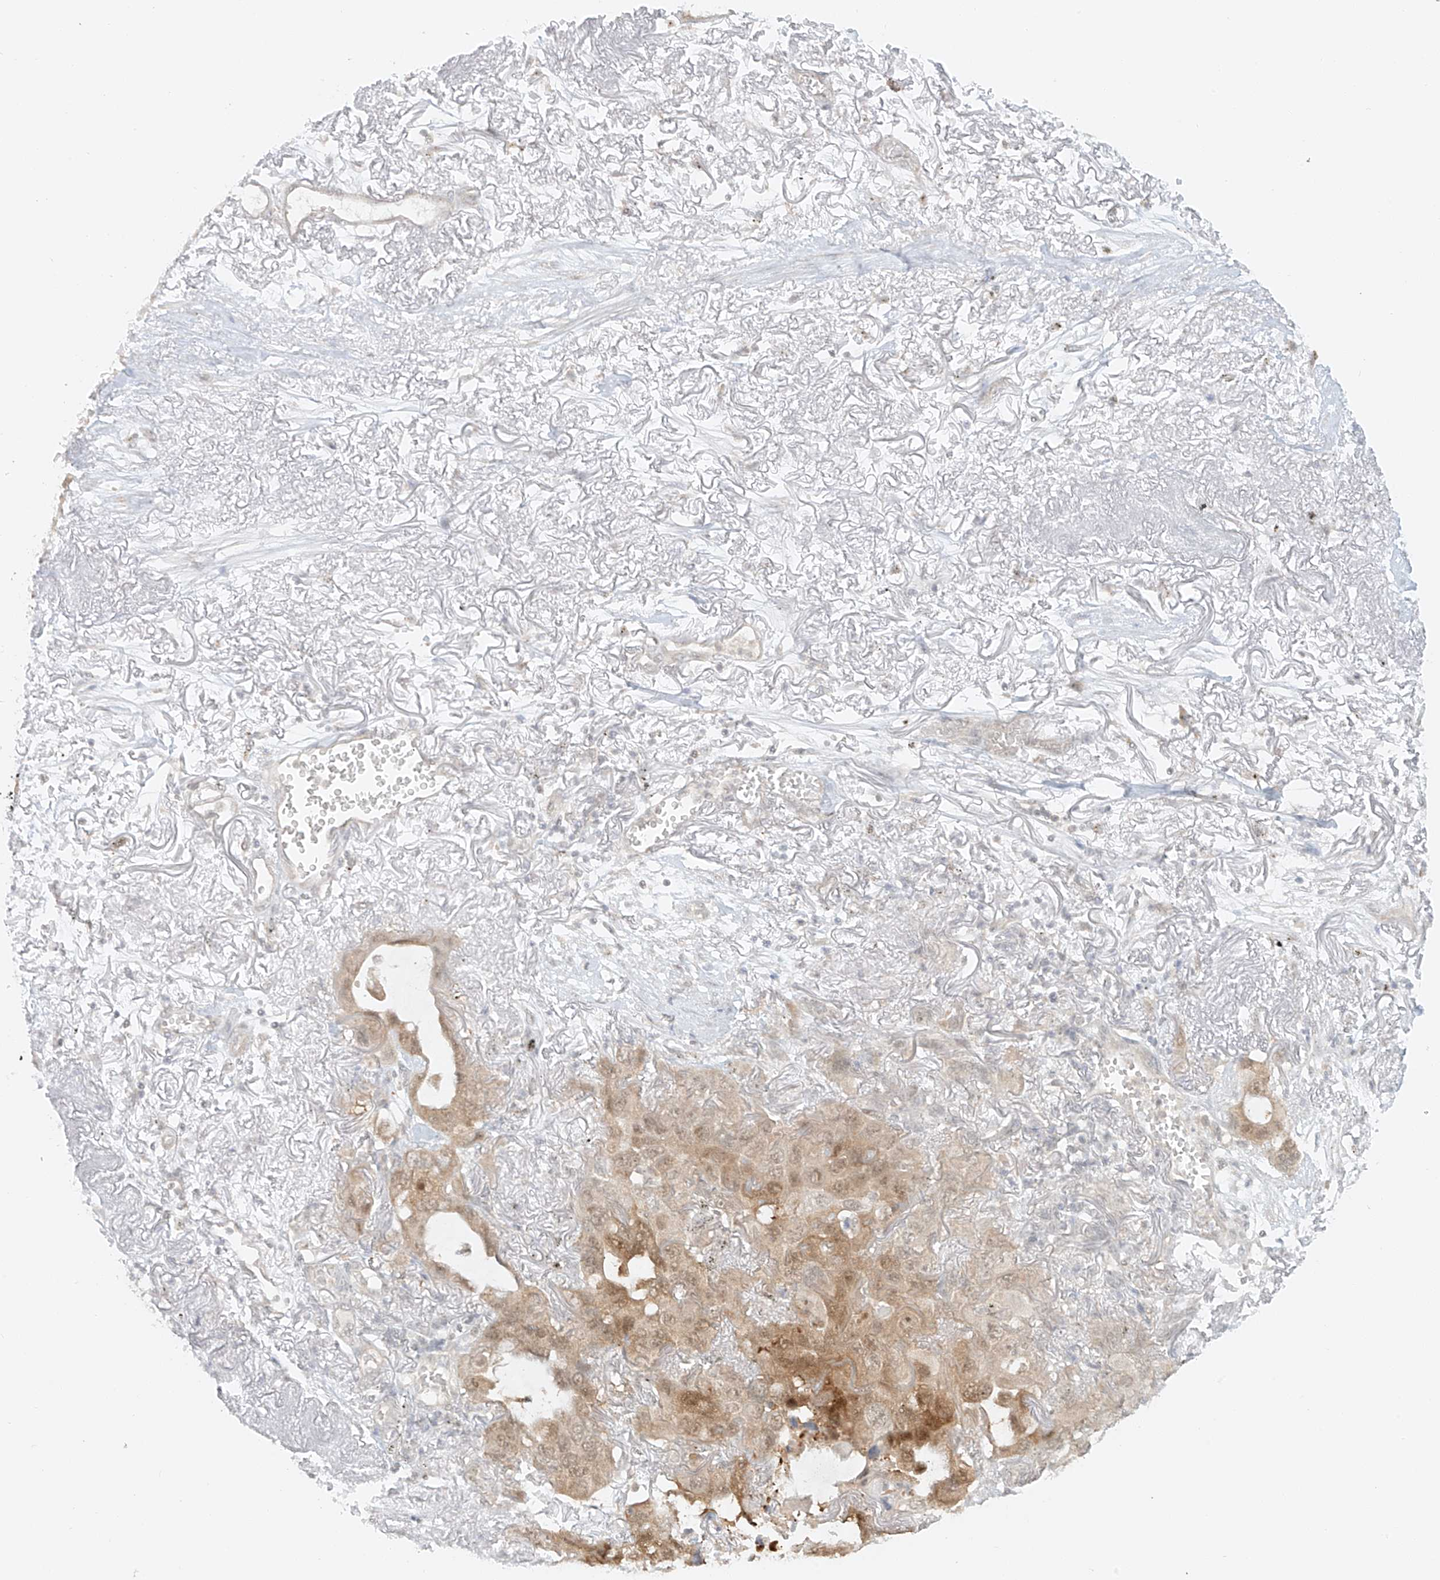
{"staining": {"intensity": "moderate", "quantity": ">75%", "location": "cytoplasmic/membranous,nuclear"}, "tissue": "lung cancer", "cell_type": "Tumor cells", "image_type": "cancer", "snomed": [{"axis": "morphology", "description": "Squamous cell carcinoma, NOS"}, {"axis": "topography", "description": "Lung"}], "caption": "Immunohistochemistry (IHC) (DAB (3,3'-diaminobenzidine)) staining of human squamous cell carcinoma (lung) reveals moderate cytoplasmic/membranous and nuclear protein staining in about >75% of tumor cells.", "gene": "MIPEP", "patient": {"sex": "female", "age": 73}}